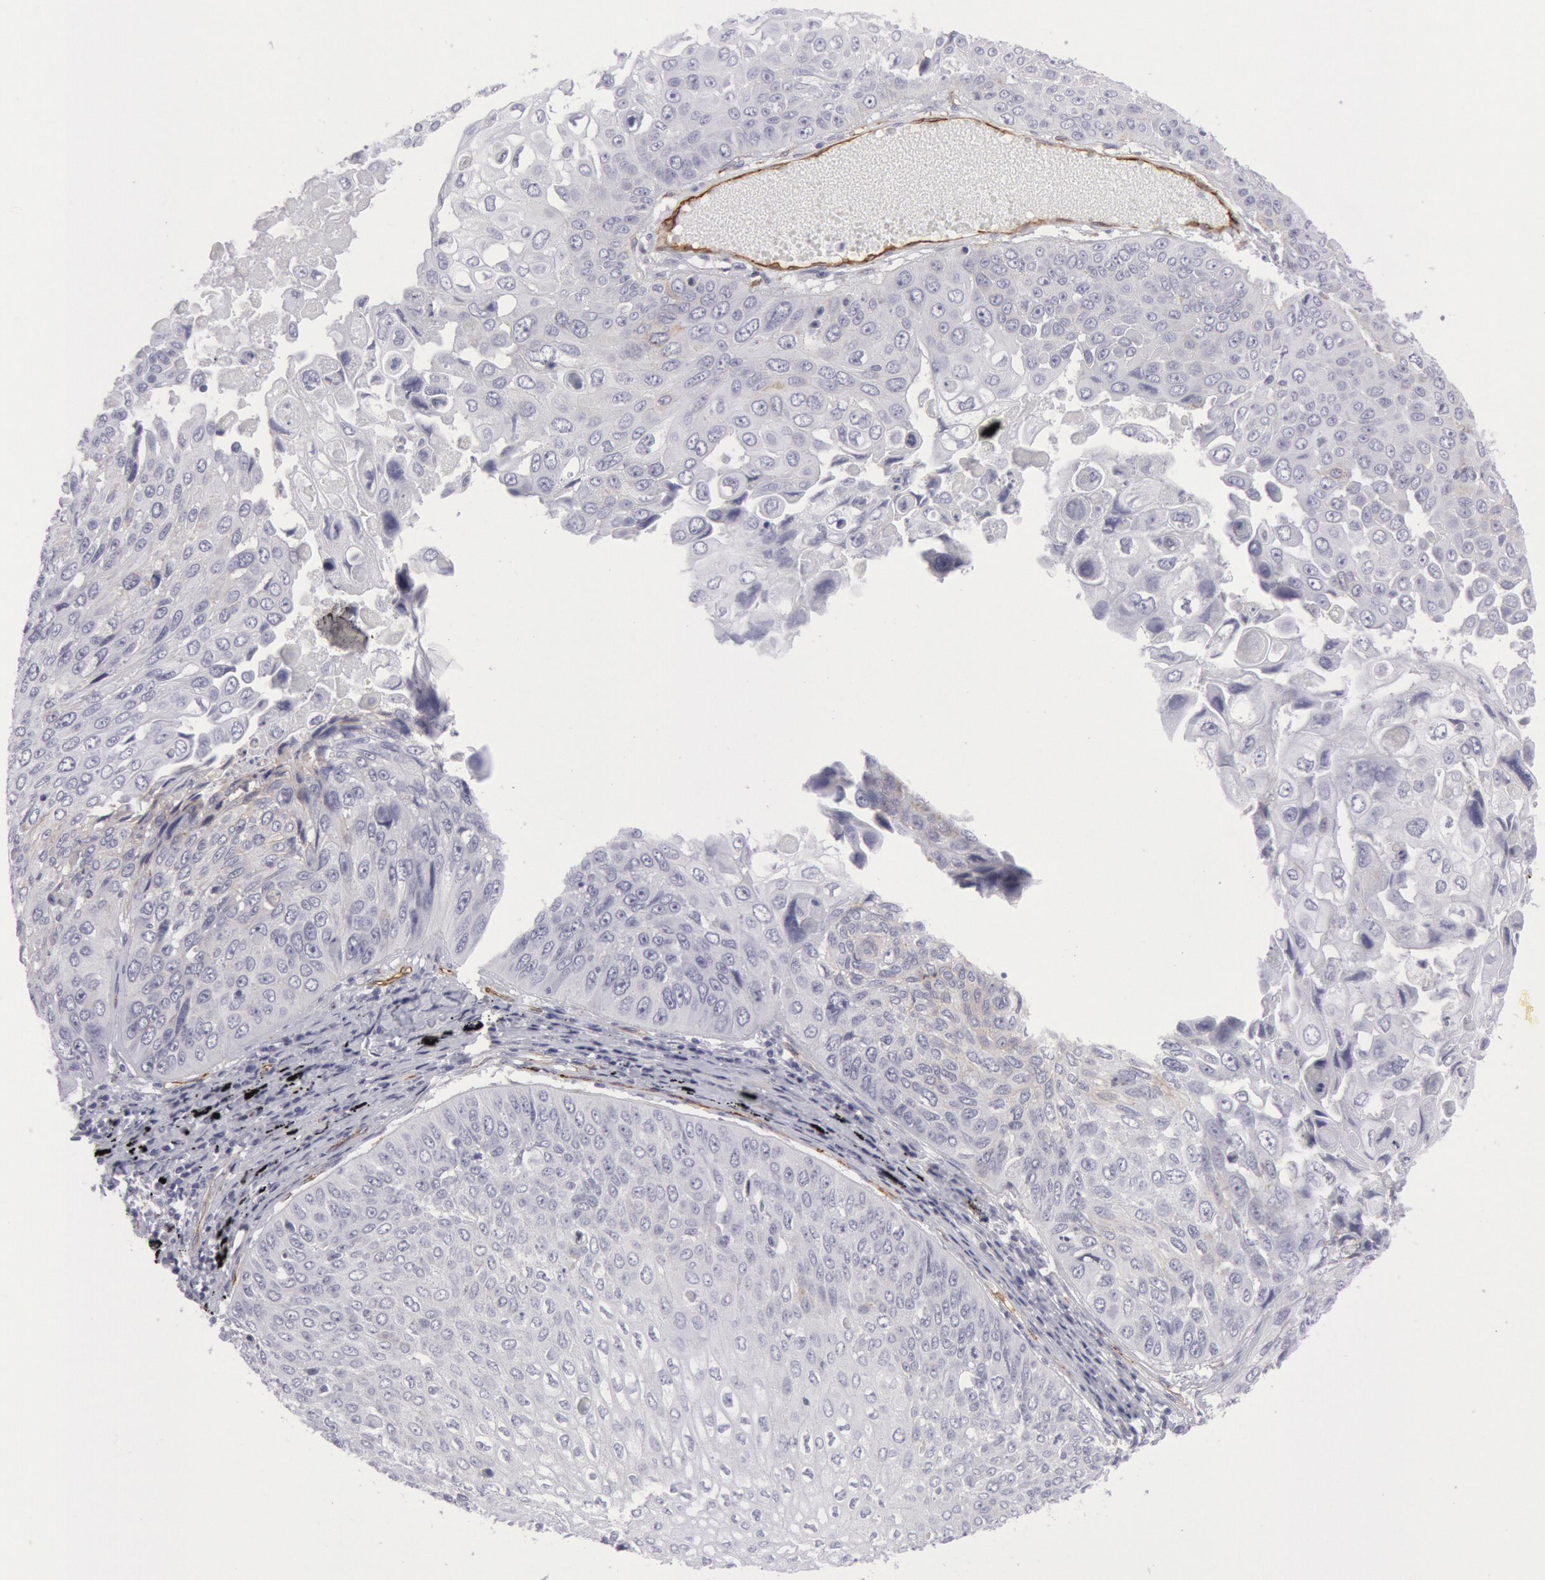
{"staining": {"intensity": "negative", "quantity": "none", "location": "none"}, "tissue": "lung cancer", "cell_type": "Tumor cells", "image_type": "cancer", "snomed": [{"axis": "morphology", "description": "Adenocarcinoma, NOS"}, {"axis": "topography", "description": "Lung"}], "caption": "This is a micrograph of immunohistochemistry (IHC) staining of lung adenocarcinoma, which shows no expression in tumor cells.", "gene": "CDH13", "patient": {"sex": "male", "age": 60}}